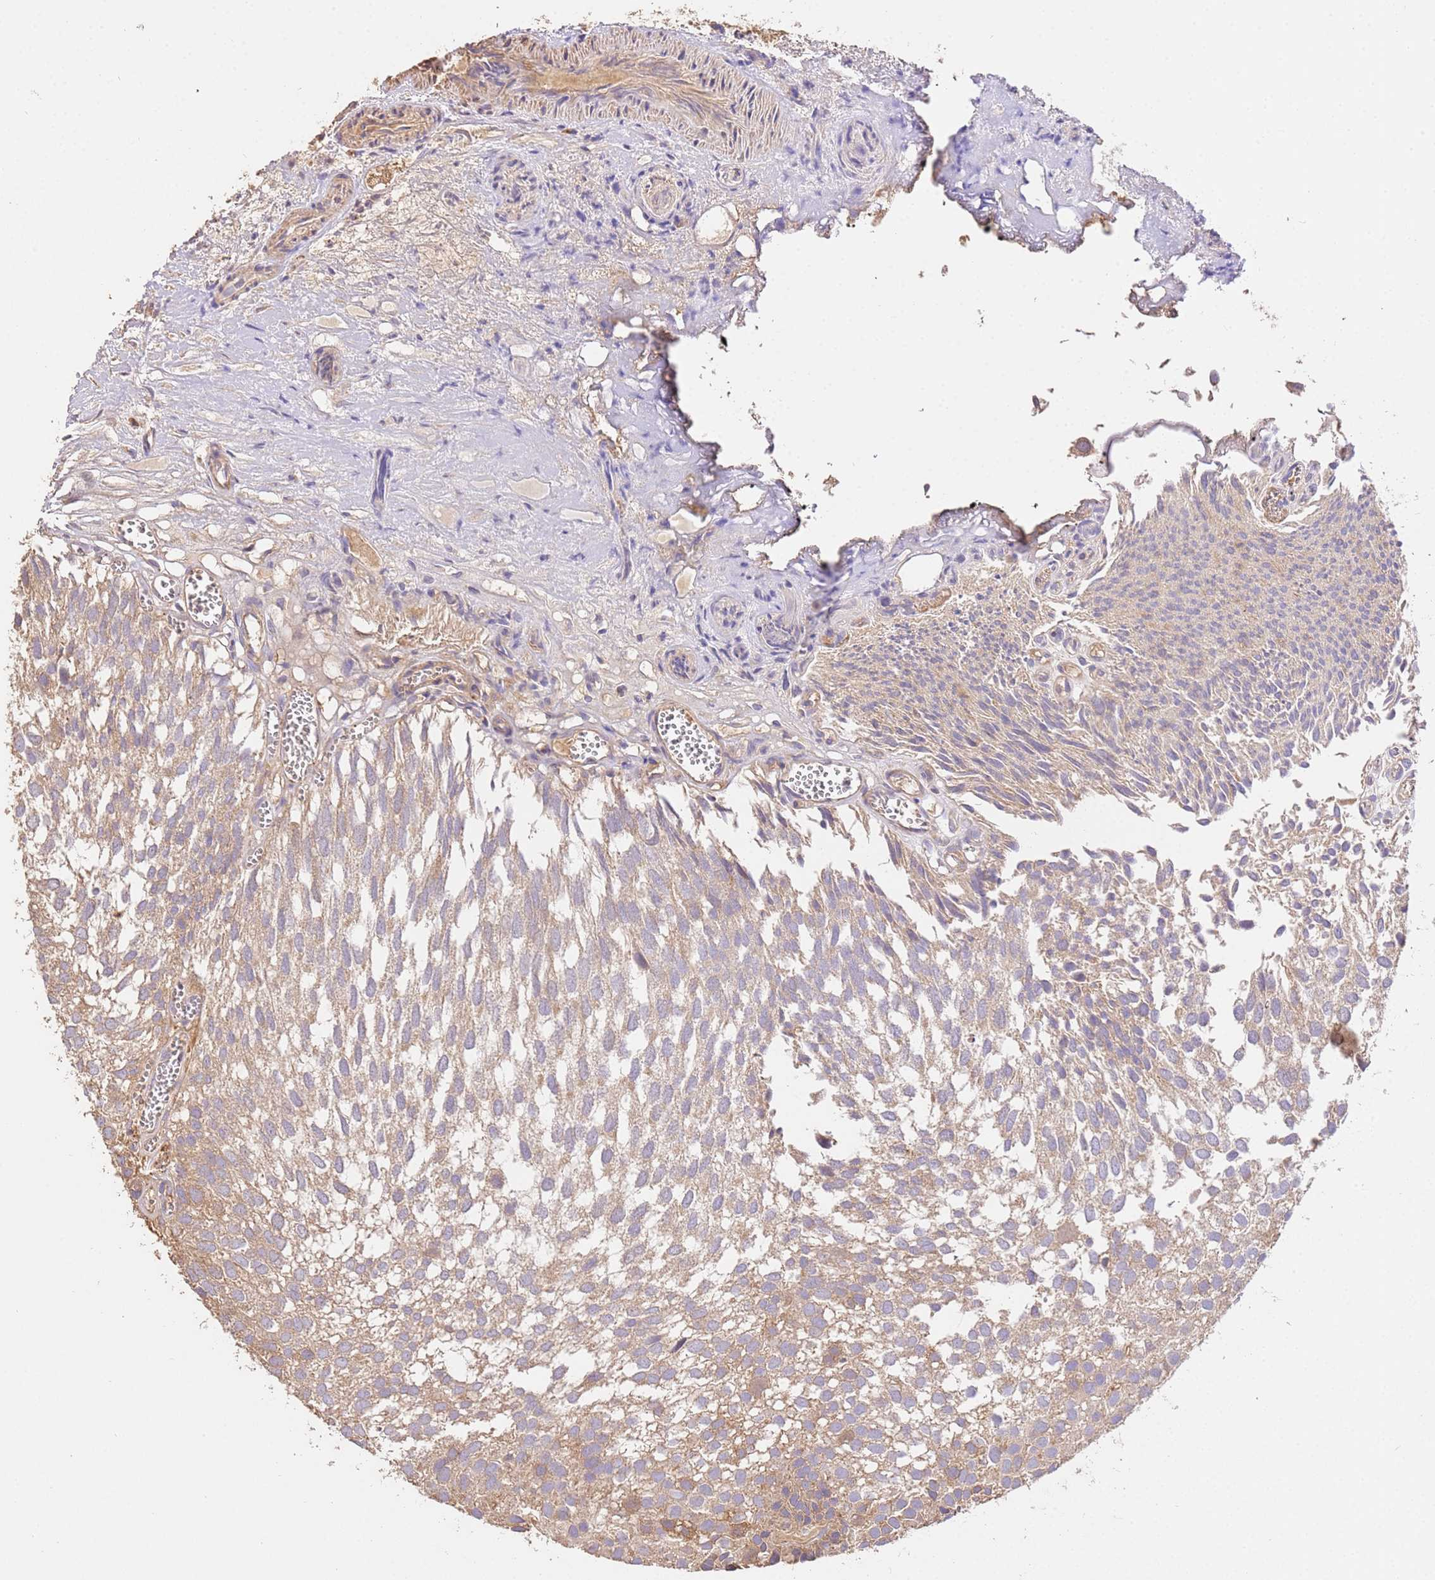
{"staining": {"intensity": "weak", "quantity": "25%-75%", "location": "cytoplasmic/membranous"}, "tissue": "urothelial cancer", "cell_type": "Tumor cells", "image_type": "cancer", "snomed": [{"axis": "morphology", "description": "Urothelial carcinoma, Low grade"}, {"axis": "topography", "description": "Urinary bladder"}], "caption": "This histopathology image reveals urothelial carcinoma (low-grade) stained with IHC to label a protein in brown. The cytoplasmic/membranous of tumor cells show weak positivity for the protein. Nuclei are counter-stained blue.", "gene": "CEP55", "patient": {"sex": "male", "age": 88}}